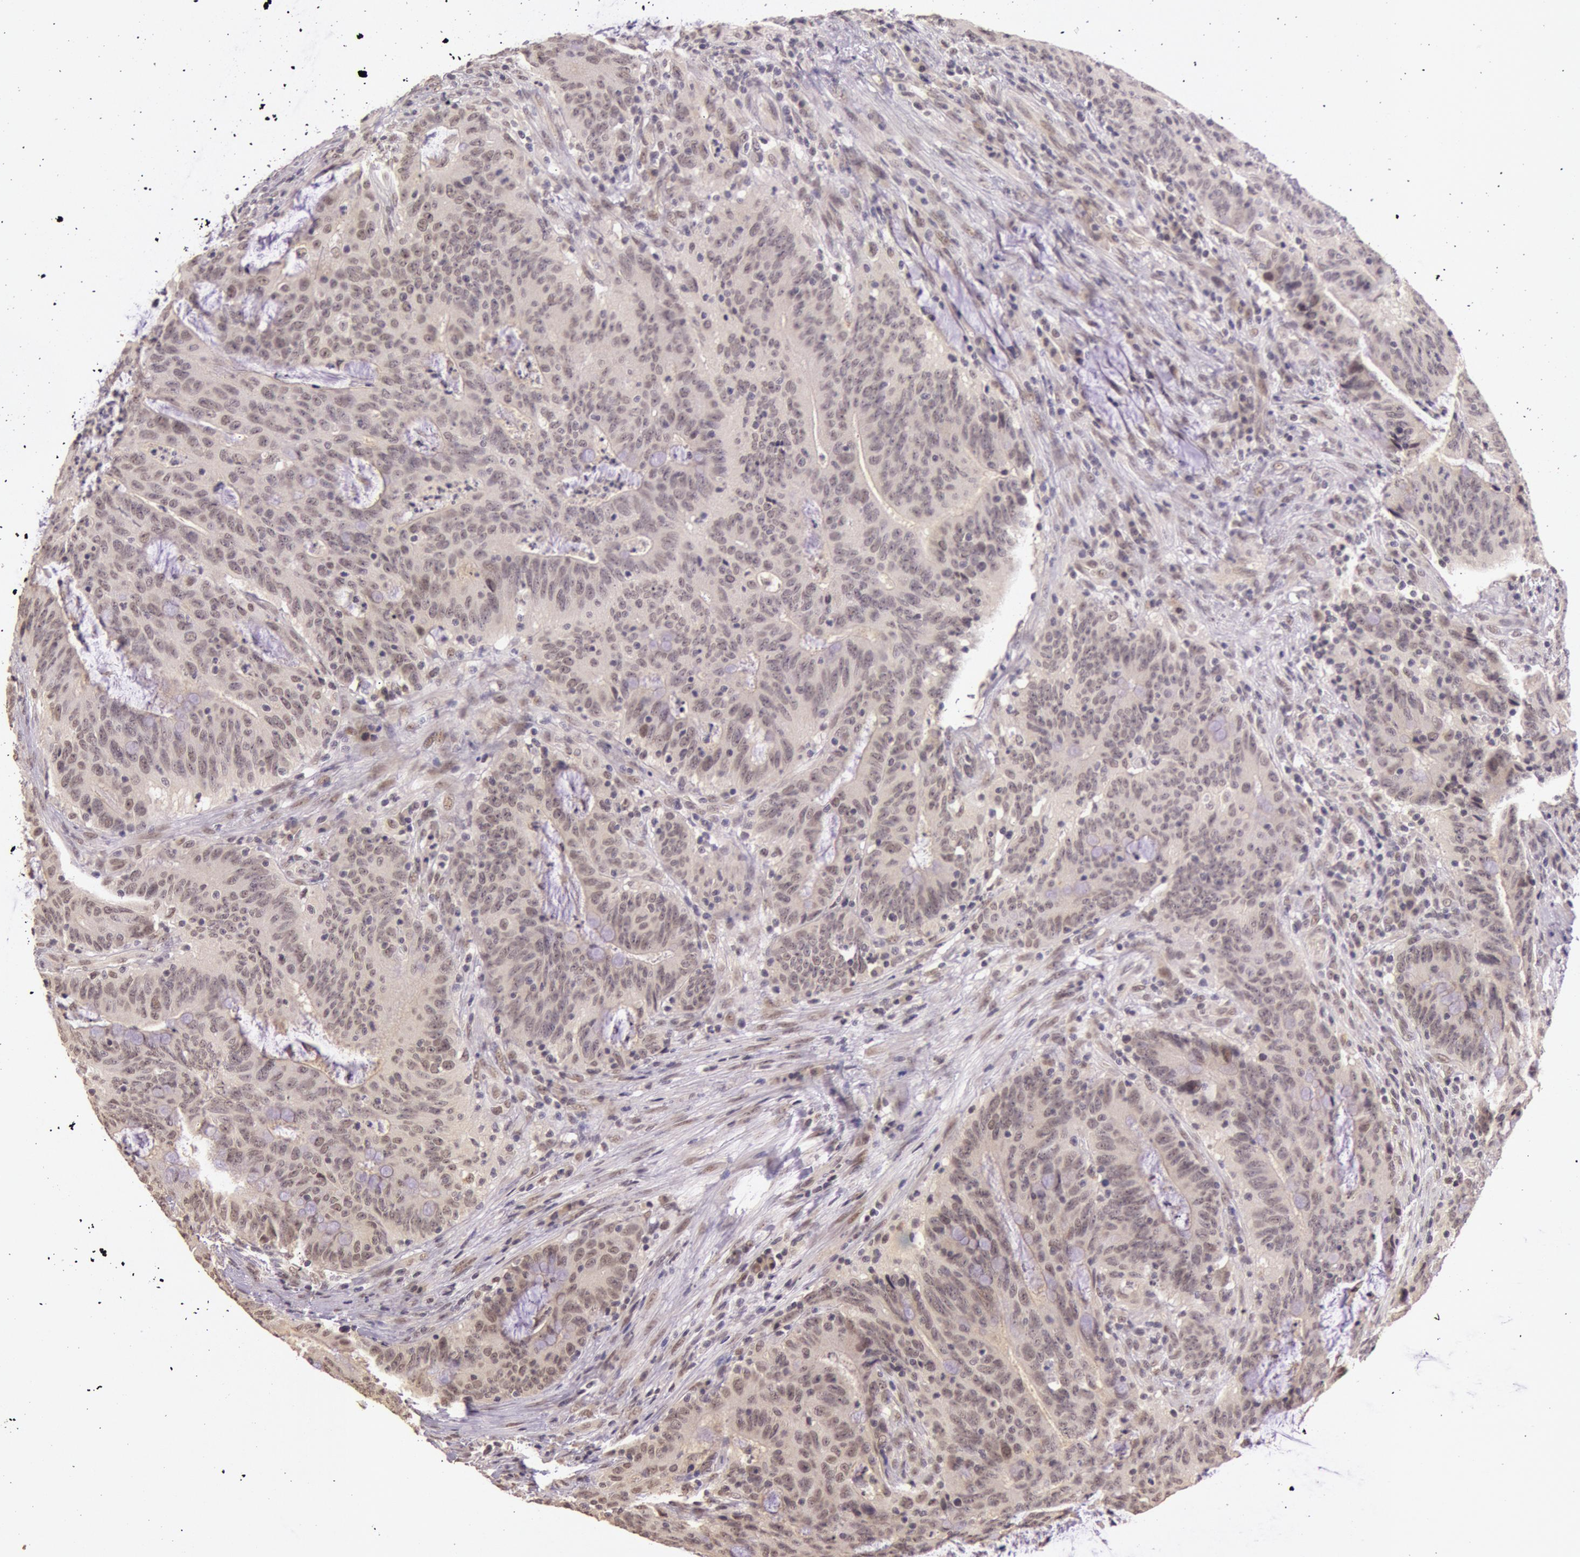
{"staining": {"intensity": "weak", "quantity": "25%-75%", "location": "cytoplasmic/membranous"}, "tissue": "colorectal cancer", "cell_type": "Tumor cells", "image_type": "cancer", "snomed": [{"axis": "morphology", "description": "Adenocarcinoma, NOS"}, {"axis": "topography", "description": "Colon"}], "caption": "Tumor cells show low levels of weak cytoplasmic/membranous positivity in approximately 25%-75% of cells in human adenocarcinoma (colorectal).", "gene": "RTL10", "patient": {"sex": "male", "age": 54}}